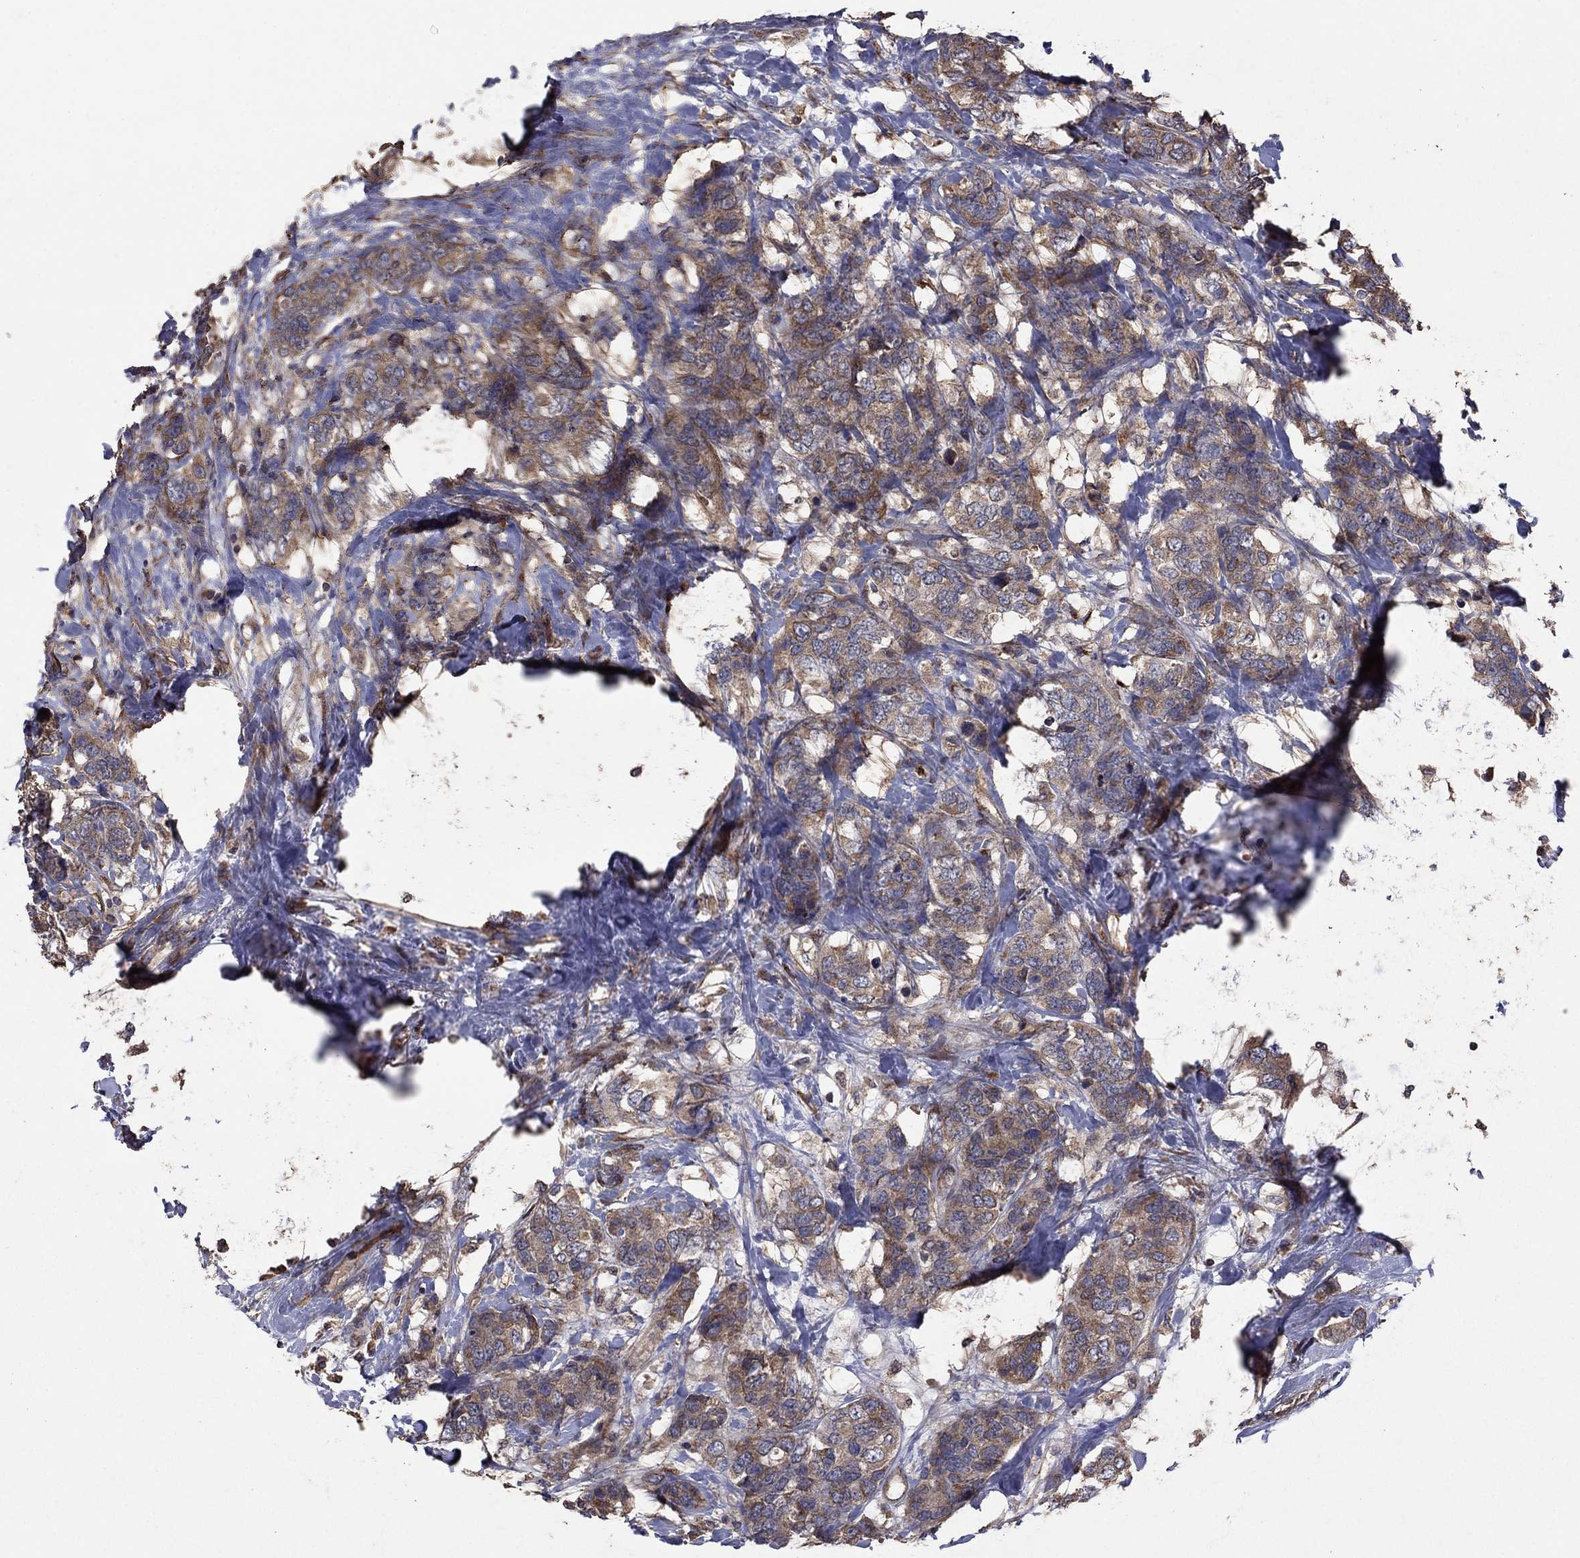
{"staining": {"intensity": "moderate", "quantity": ">75%", "location": "cytoplasmic/membranous"}, "tissue": "breast cancer", "cell_type": "Tumor cells", "image_type": "cancer", "snomed": [{"axis": "morphology", "description": "Lobular carcinoma"}, {"axis": "topography", "description": "Breast"}], "caption": "DAB (3,3'-diaminobenzidine) immunohistochemical staining of human breast lobular carcinoma shows moderate cytoplasmic/membranous protein expression in approximately >75% of tumor cells. (DAB IHC with brightfield microscopy, high magnification).", "gene": "FLT4", "patient": {"sex": "female", "age": 59}}